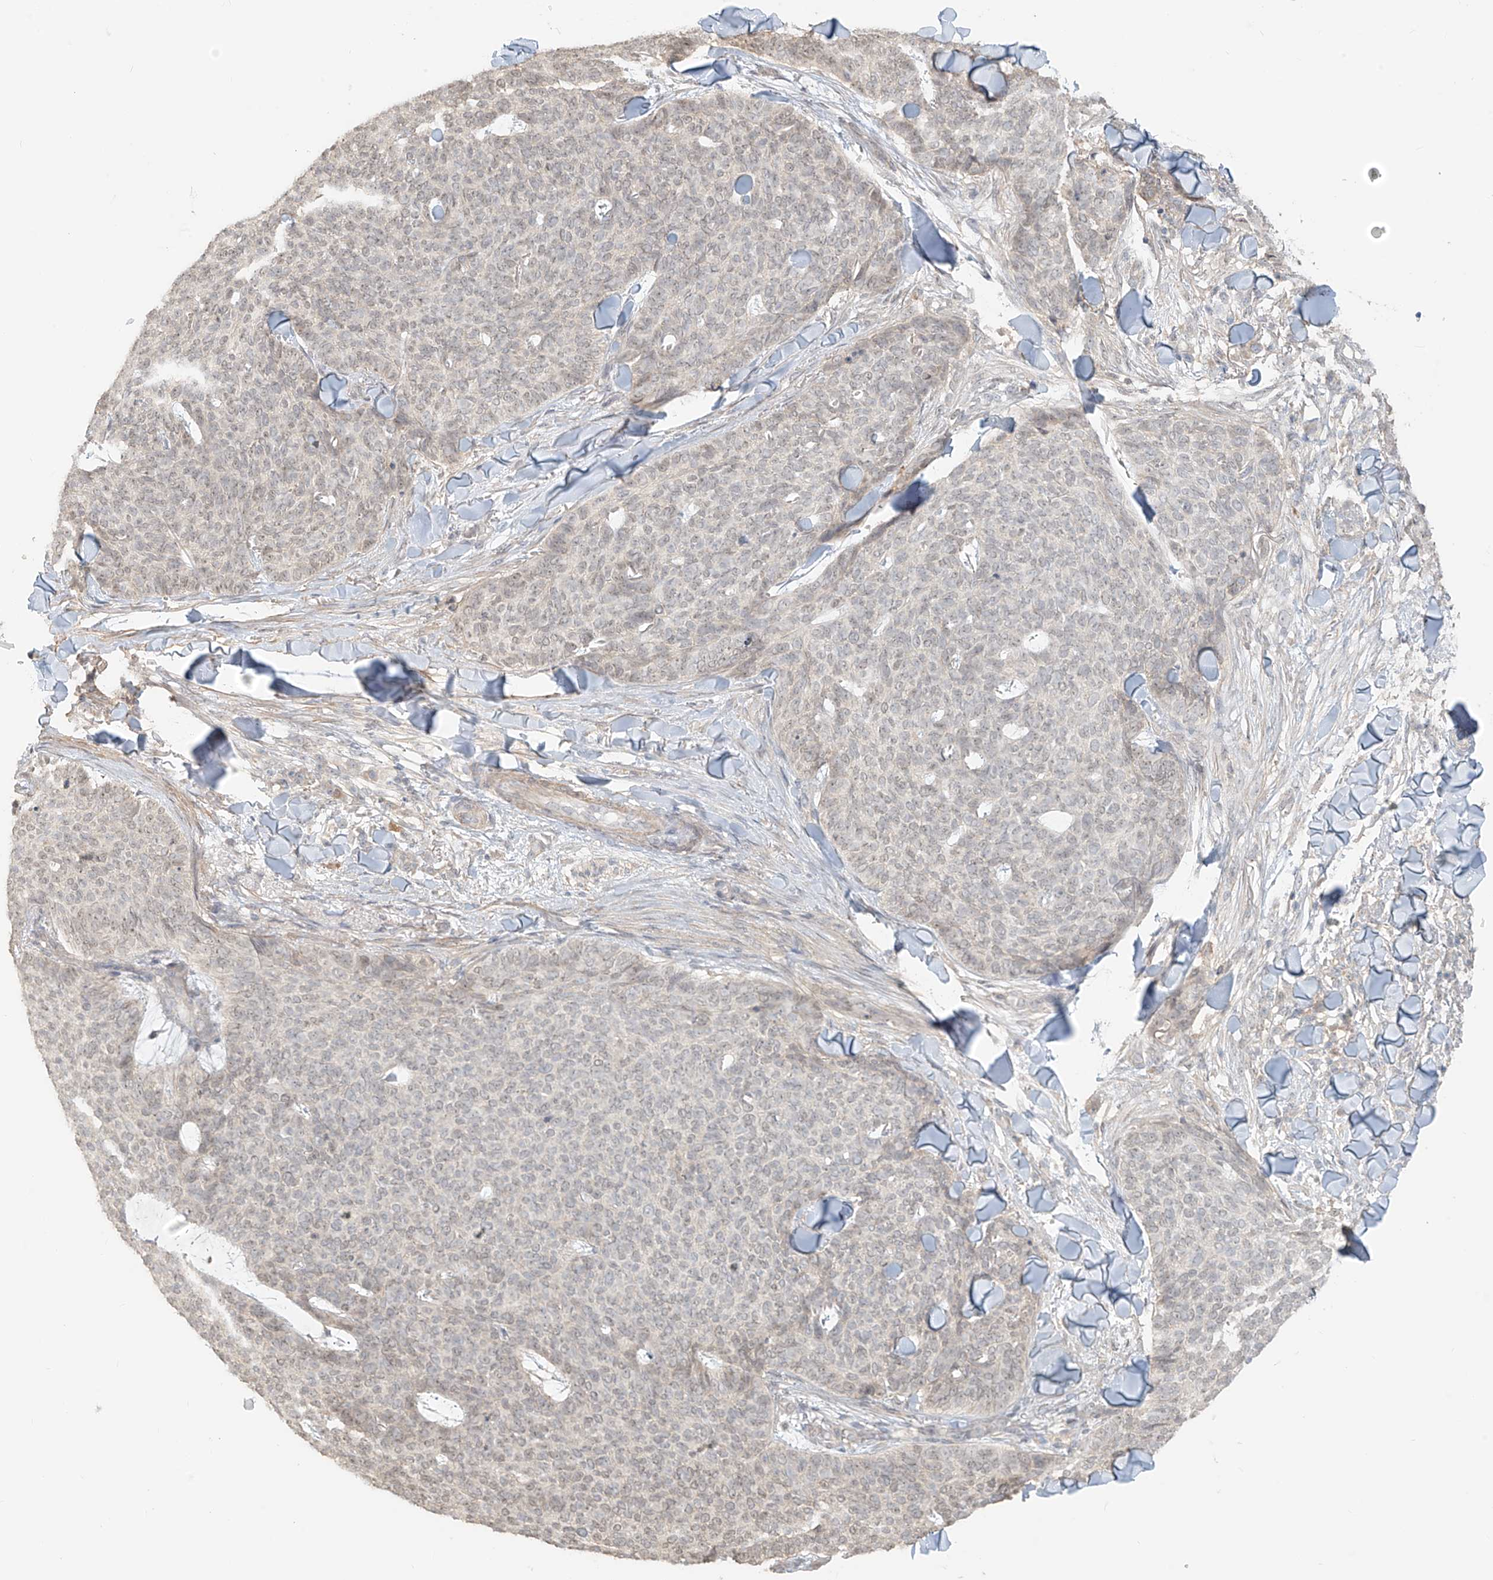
{"staining": {"intensity": "negative", "quantity": "none", "location": "none"}, "tissue": "skin cancer", "cell_type": "Tumor cells", "image_type": "cancer", "snomed": [{"axis": "morphology", "description": "Normal tissue, NOS"}, {"axis": "morphology", "description": "Basal cell carcinoma"}, {"axis": "topography", "description": "Skin"}], "caption": "The IHC image has no significant expression in tumor cells of skin cancer tissue.", "gene": "ABCD1", "patient": {"sex": "male", "age": 50}}